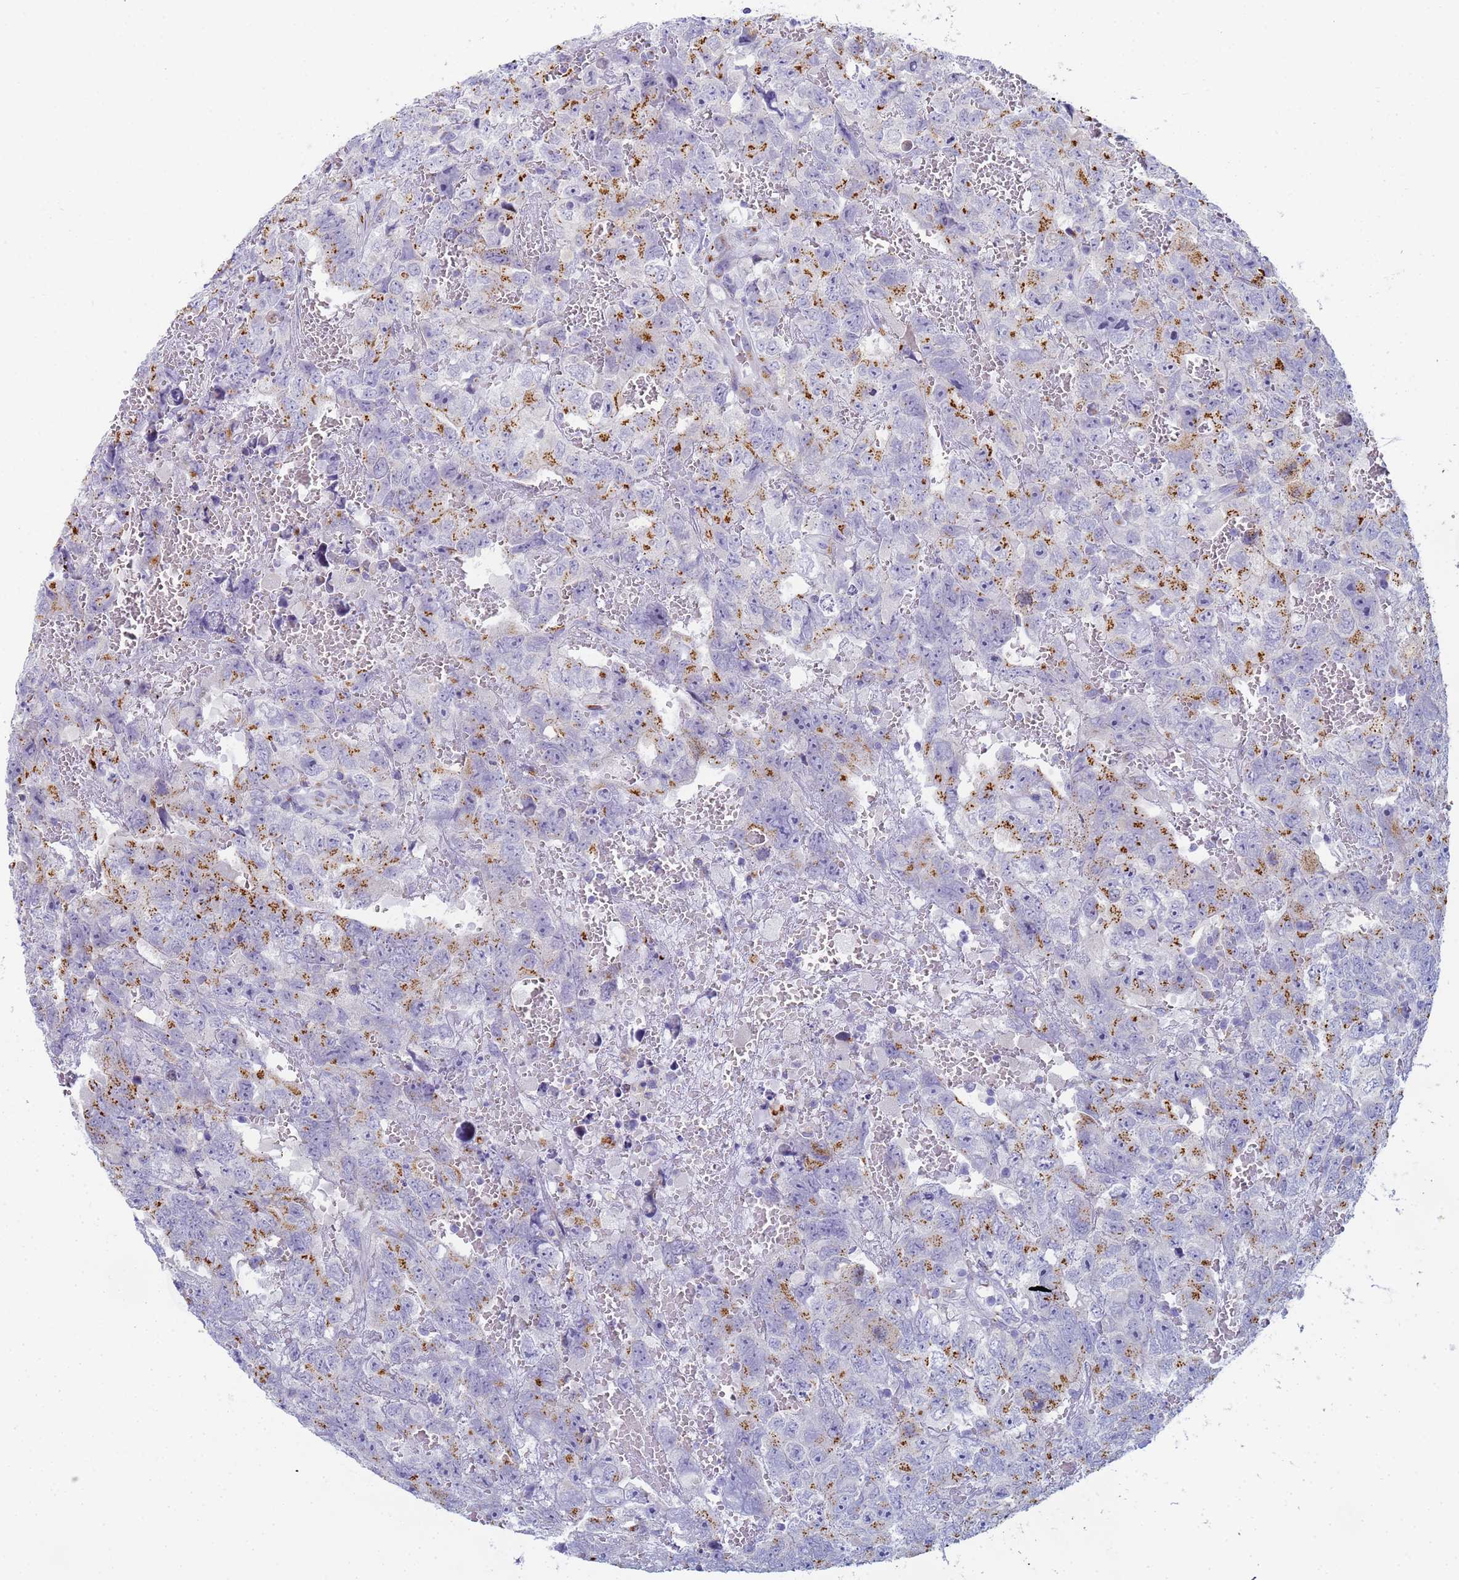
{"staining": {"intensity": "moderate", "quantity": "25%-75%", "location": "cytoplasmic/membranous"}, "tissue": "testis cancer", "cell_type": "Tumor cells", "image_type": "cancer", "snomed": [{"axis": "morphology", "description": "Carcinoma, Embryonal, NOS"}, {"axis": "topography", "description": "Testis"}], "caption": "This histopathology image exhibits testis cancer stained with immunohistochemistry to label a protein in brown. The cytoplasmic/membranous of tumor cells show moderate positivity for the protein. Nuclei are counter-stained blue.", "gene": "CR1", "patient": {"sex": "male", "age": 45}}